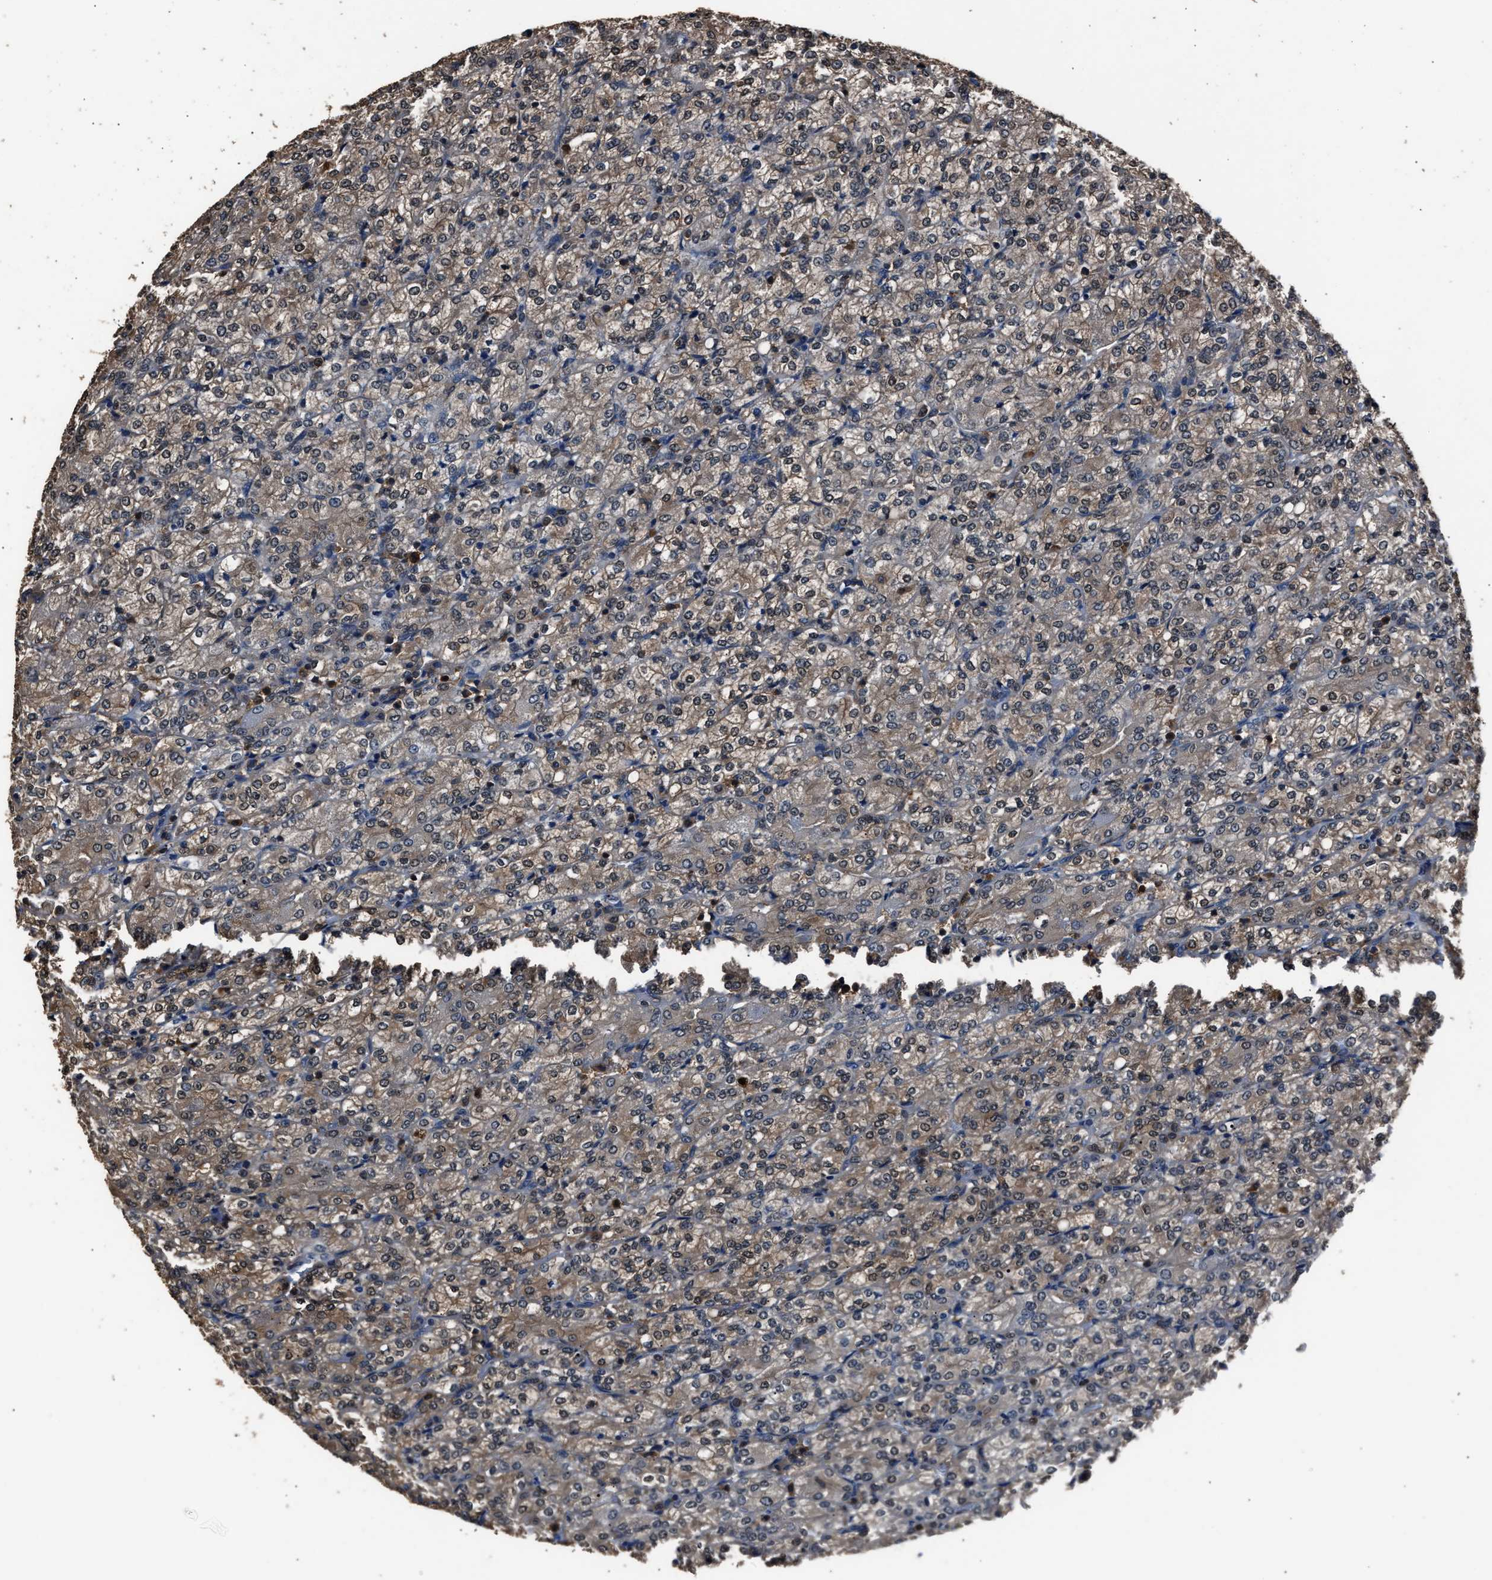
{"staining": {"intensity": "moderate", "quantity": ">75%", "location": "cytoplasmic/membranous"}, "tissue": "renal cancer", "cell_type": "Tumor cells", "image_type": "cancer", "snomed": [{"axis": "morphology", "description": "Adenocarcinoma, NOS"}, {"axis": "topography", "description": "Kidney"}], "caption": "Brown immunohistochemical staining in human adenocarcinoma (renal) reveals moderate cytoplasmic/membranous expression in approximately >75% of tumor cells.", "gene": "GSTP1", "patient": {"sex": "male", "age": 77}}